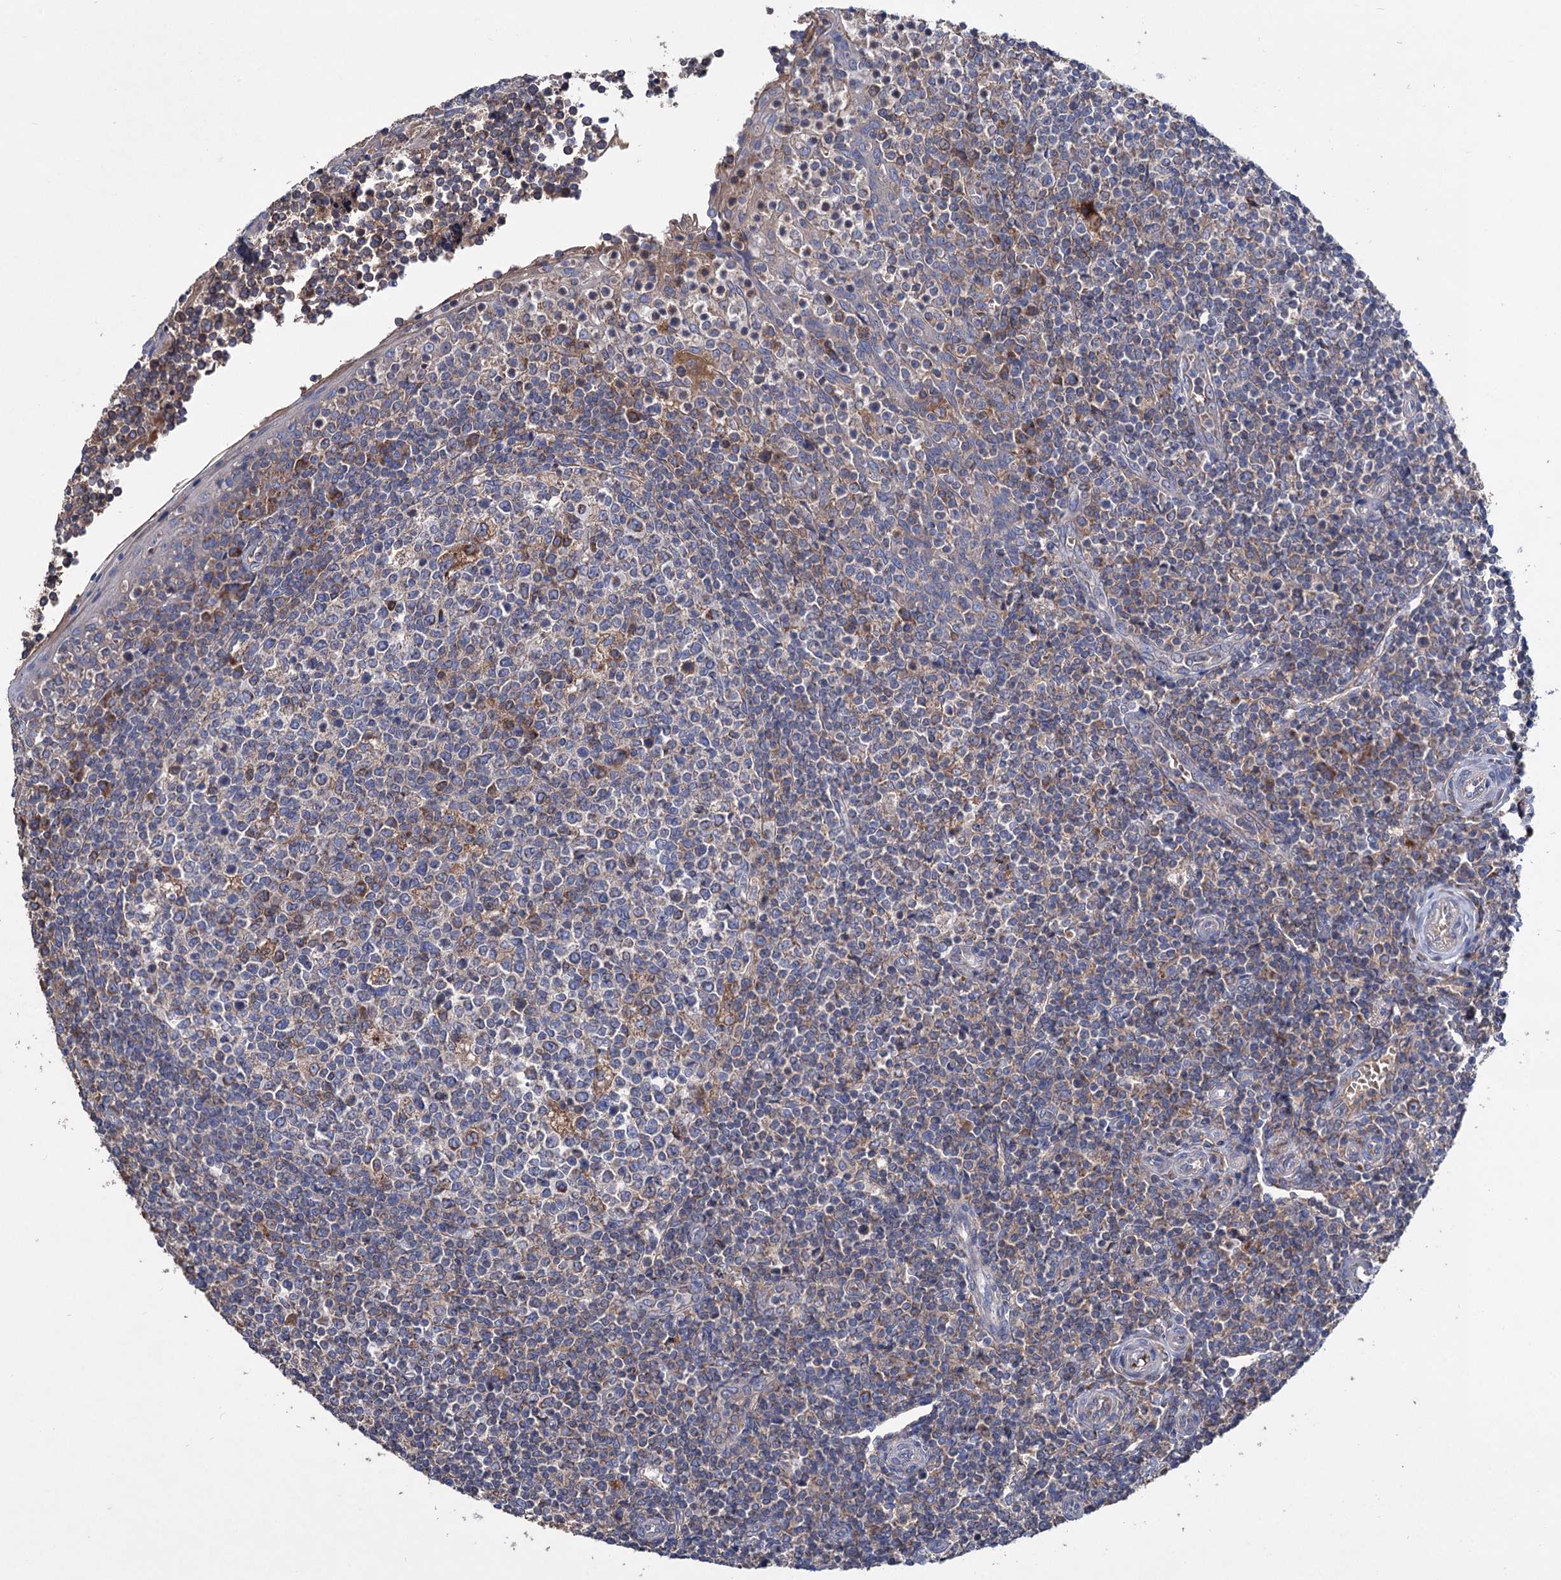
{"staining": {"intensity": "moderate", "quantity": "<25%", "location": "cytoplasmic/membranous"}, "tissue": "tonsil", "cell_type": "Germinal center cells", "image_type": "normal", "snomed": [{"axis": "morphology", "description": "Normal tissue, NOS"}, {"axis": "topography", "description": "Tonsil"}], "caption": "A histopathology image of human tonsil stained for a protein displays moderate cytoplasmic/membranous brown staining in germinal center cells. The protein of interest is stained brown, and the nuclei are stained in blue (DAB (3,3'-diaminobenzidine) IHC with brightfield microscopy, high magnification).", "gene": "CLPB", "patient": {"sex": "female", "age": 19}}